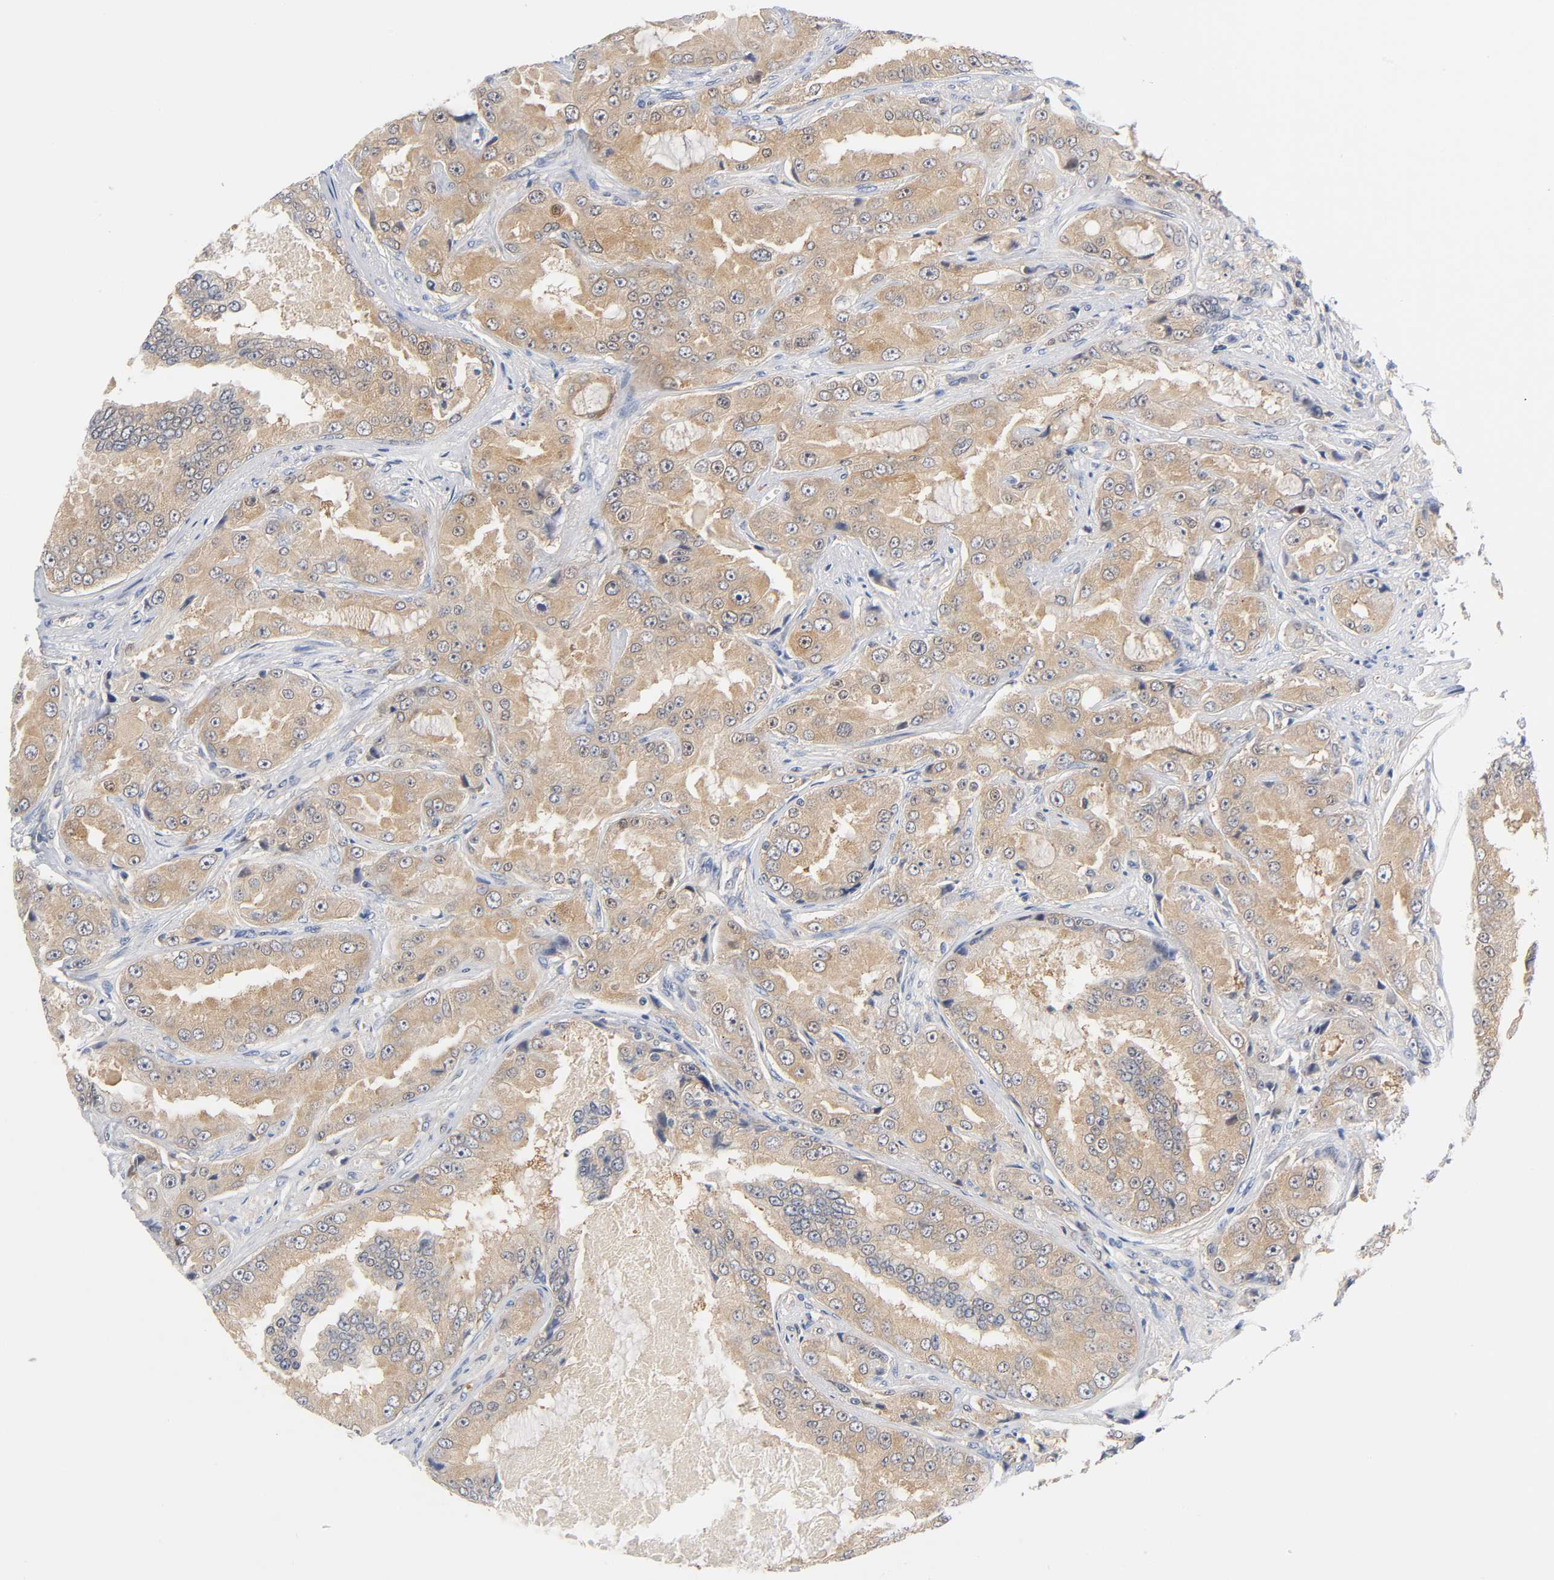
{"staining": {"intensity": "moderate", "quantity": ">75%", "location": "cytoplasmic/membranous"}, "tissue": "prostate cancer", "cell_type": "Tumor cells", "image_type": "cancer", "snomed": [{"axis": "morphology", "description": "Adenocarcinoma, High grade"}, {"axis": "topography", "description": "Prostate"}], "caption": "Adenocarcinoma (high-grade) (prostate) stained with immunohistochemistry displays moderate cytoplasmic/membranous staining in approximately >75% of tumor cells.", "gene": "FYN", "patient": {"sex": "male", "age": 73}}